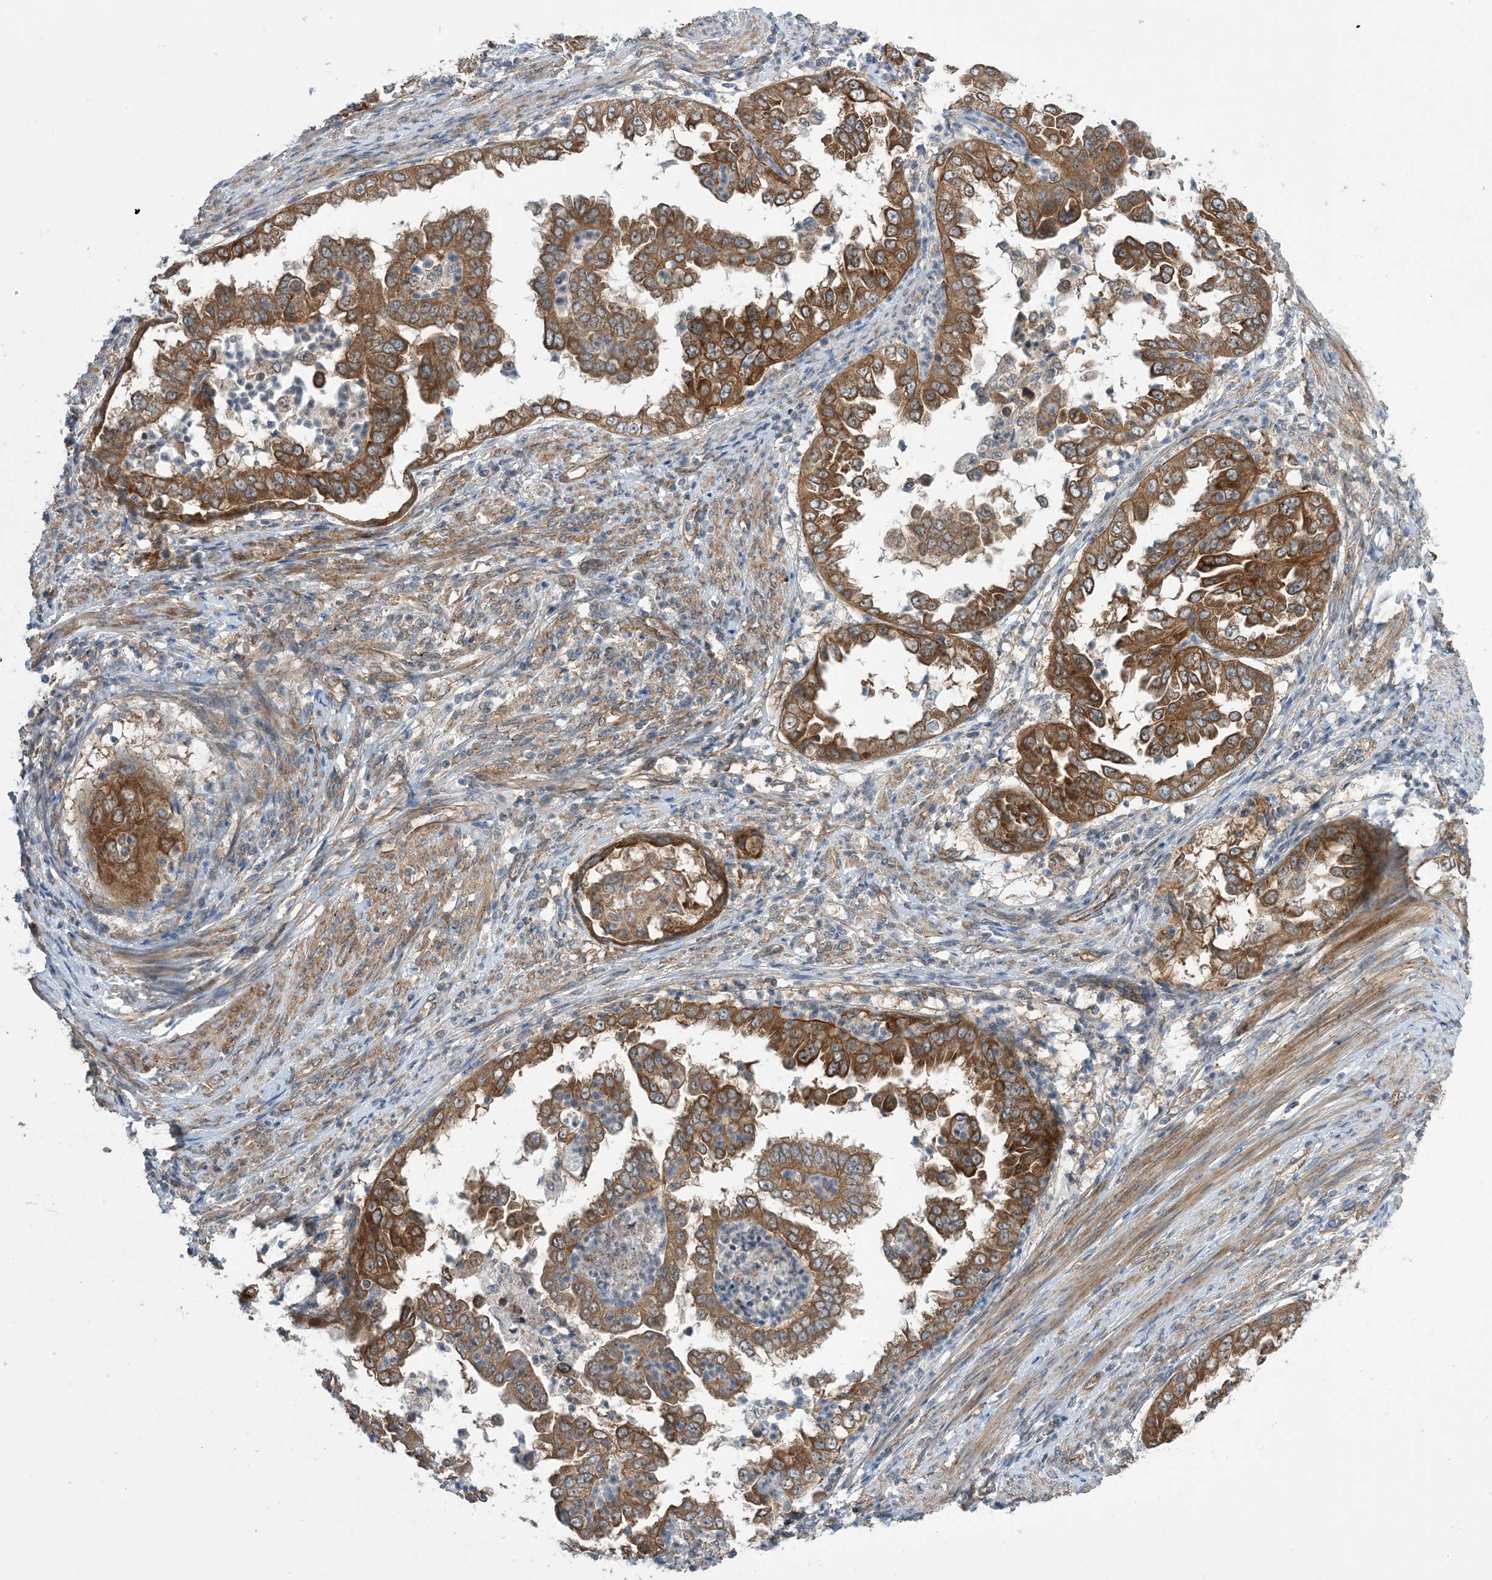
{"staining": {"intensity": "strong", "quantity": ">75%", "location": "cytoplasmic/membranous"}, "tissue": "endometrial cancer", "cell_type": "Tumor cells", "image_type": "cancer", "snomed": [{"axis": "morphology", "description": "Adenocarcinoma, NOS"}, {"axis": "topography", "description": "Endometrium"}], "caption": "Endometrial cancer was stained to show a protein in brown. There is high levels of strong cytoplasmic/membranous staining in approximately >75% of tumor cells.", "gene": "EHBP1", "patient": {"sex": "female", "age": 85}}